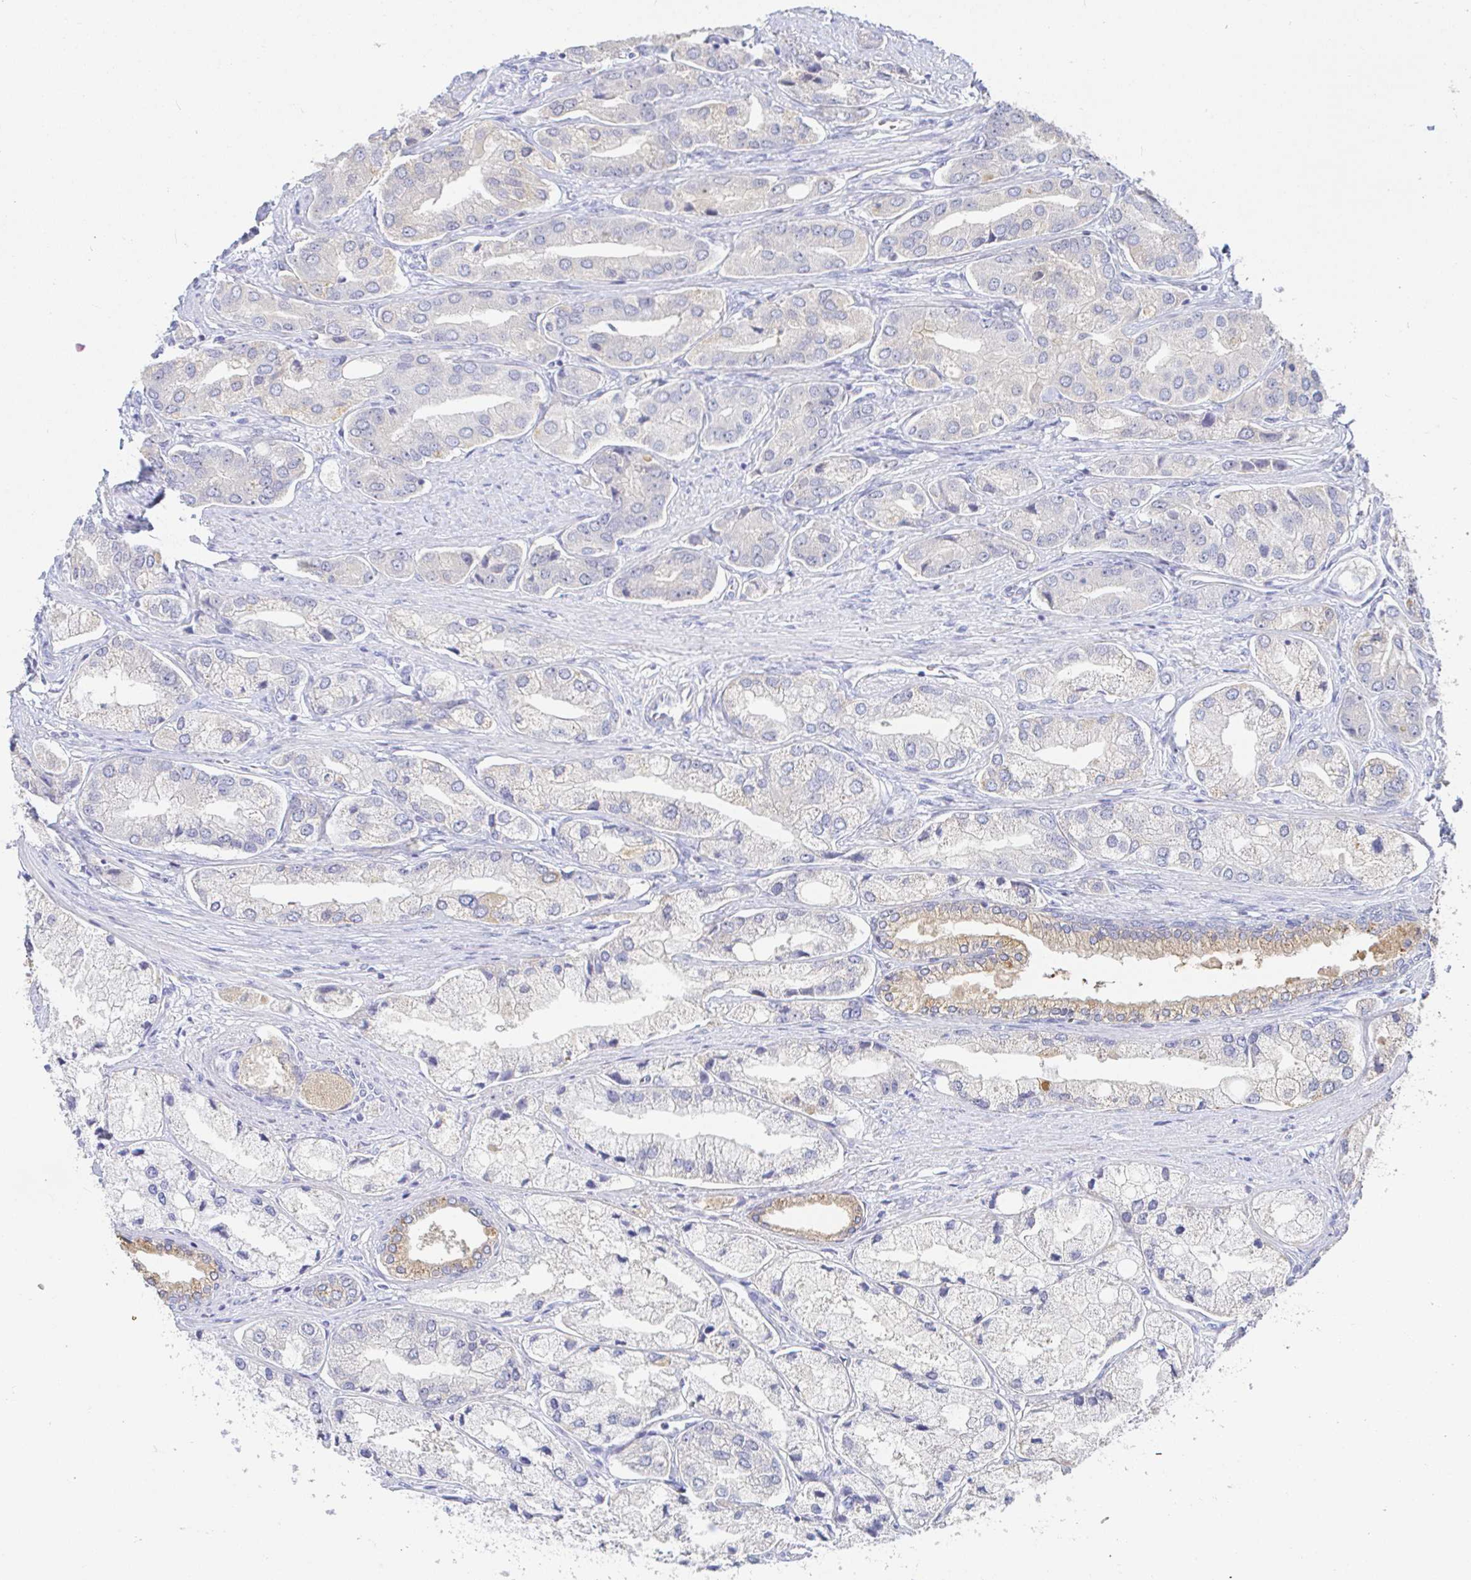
{"staining": {"intensity": "weak", "quantity": "<25%", "location": "cytoplasmic/membranous"}, "tissue": "prostate cancer", "cell_type": "Tumor cells", "image_type": "cancer", "snomed": [{"axis": "morphology", "description": "Adenocarcinoma, Low grade"}, {"axis": "topography", "description": "Prostate"}], "caption": "Immunohistochemical staining of human prostate cancer shows no significant expression in tumor cells. (DAB (3,3'-diaminobenzidine) immunohistochemistry with hematoxylin counter stain).", "gene": "PDE6B", "patient": {"sex": "male", "age": 69}}